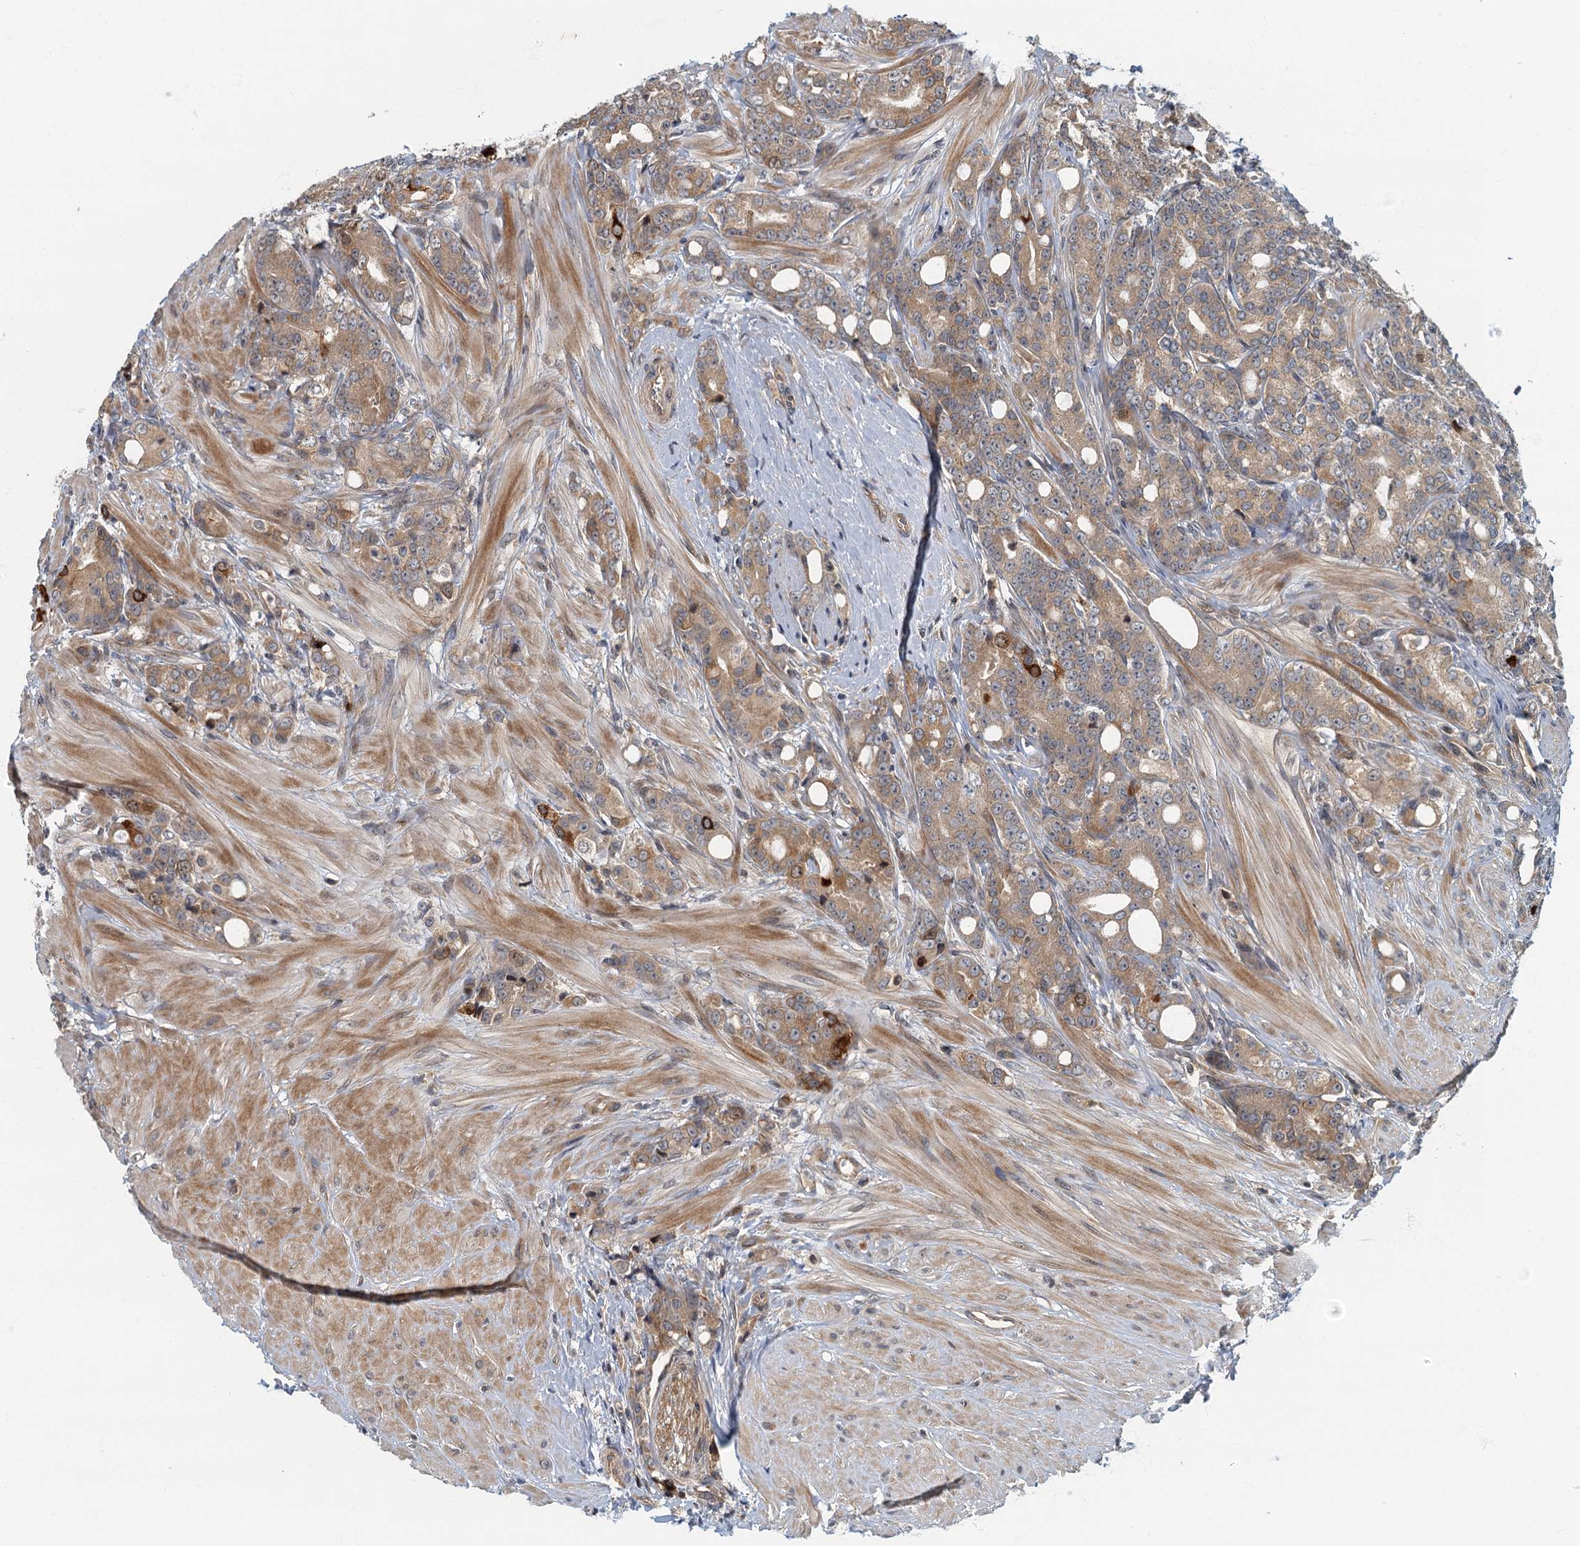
{"staining": {"intensity": "weak", "quantity": ">75%", "location": "cytoplasmic/membranous"}, "tissue": "prostate cancer", "cell_type": "Tumor cells", "image_type": "cancer", "snomed": [{"axis": "morphology", "description": "Adenocarcinoma, High grade"}, {"axis": "topography", "description": "Prostate"}], "caption": "Immunohistochemistry histopathology image of adenocarcinoma (high-grade) (prostate) stained for a protein (brown), which reveals low levels of weak cytoplasmic/membranous positivity in about >75% of tumor cells.", "gene": "CKAP2L", "patient": {"sex": "male", "age": 62}}